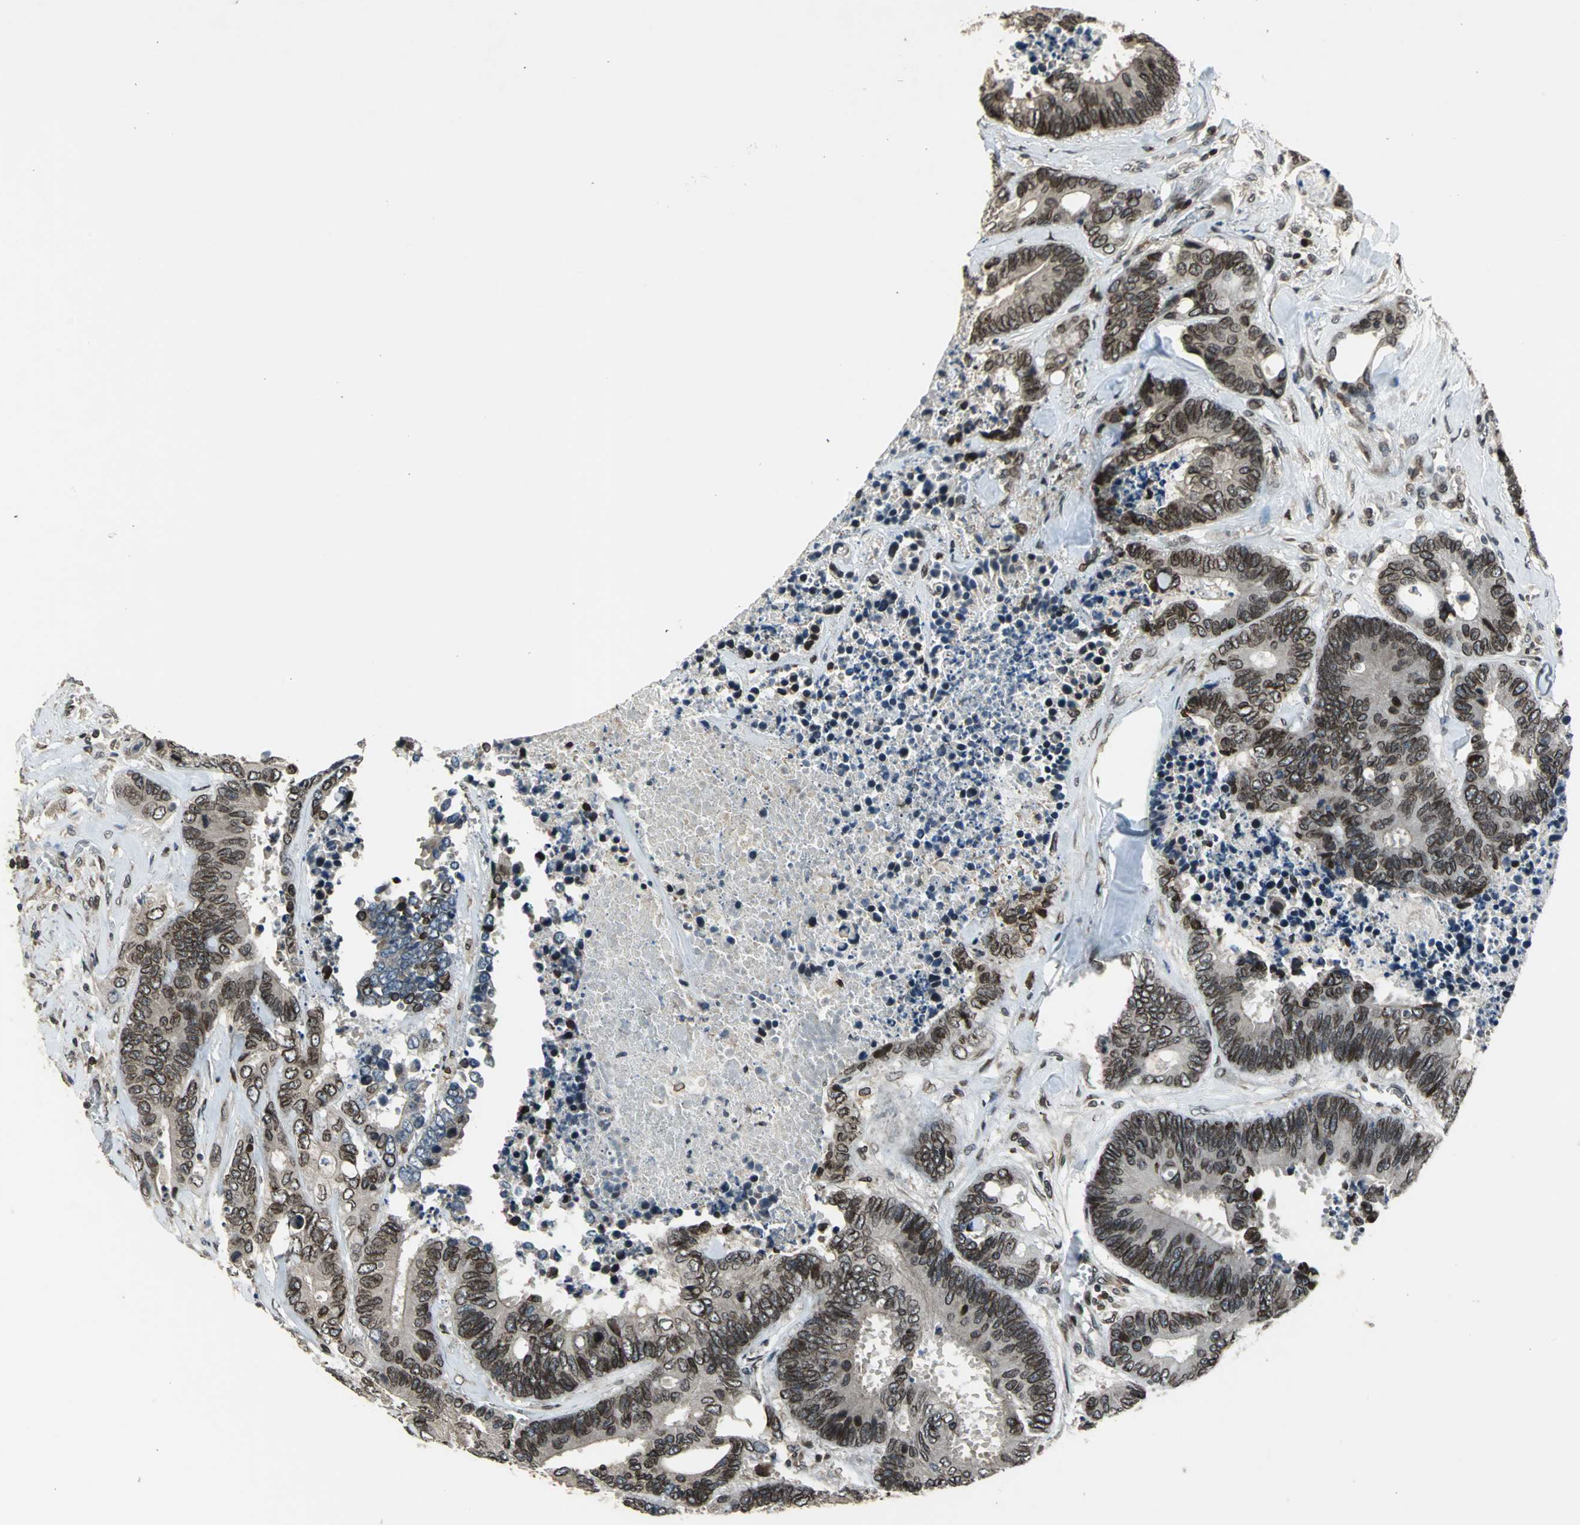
{"staining": {"intensity": "strong", "quantity": "25%-75%", "location": "cytoplasmic/membranous,nuclear"}, "tissue": "colorectal cancer", "cell_type": "Tumor cells", "image_type": "cancer", "snomed": [{"axis": "morphology", "description": "Adenocarcinoma, NOS"}, {"axis": "topography", "description": "Rectum"}], "caption": "High-magnification brightfield microscopy of colorectal adenocarcinoma stained with DAB (3,3'-diaminobenzidine) (brown) and counterstained with hematoxylin (blue). tumor cells exhibit strong cytoplasmic/membranous and nuclear expression is appreciated in approximately25%-75% of cells. (IHC, brightfield microscopy, high magnification).", "gene": "BRIP1", "patient": {"sex": "male", "age": 55}}